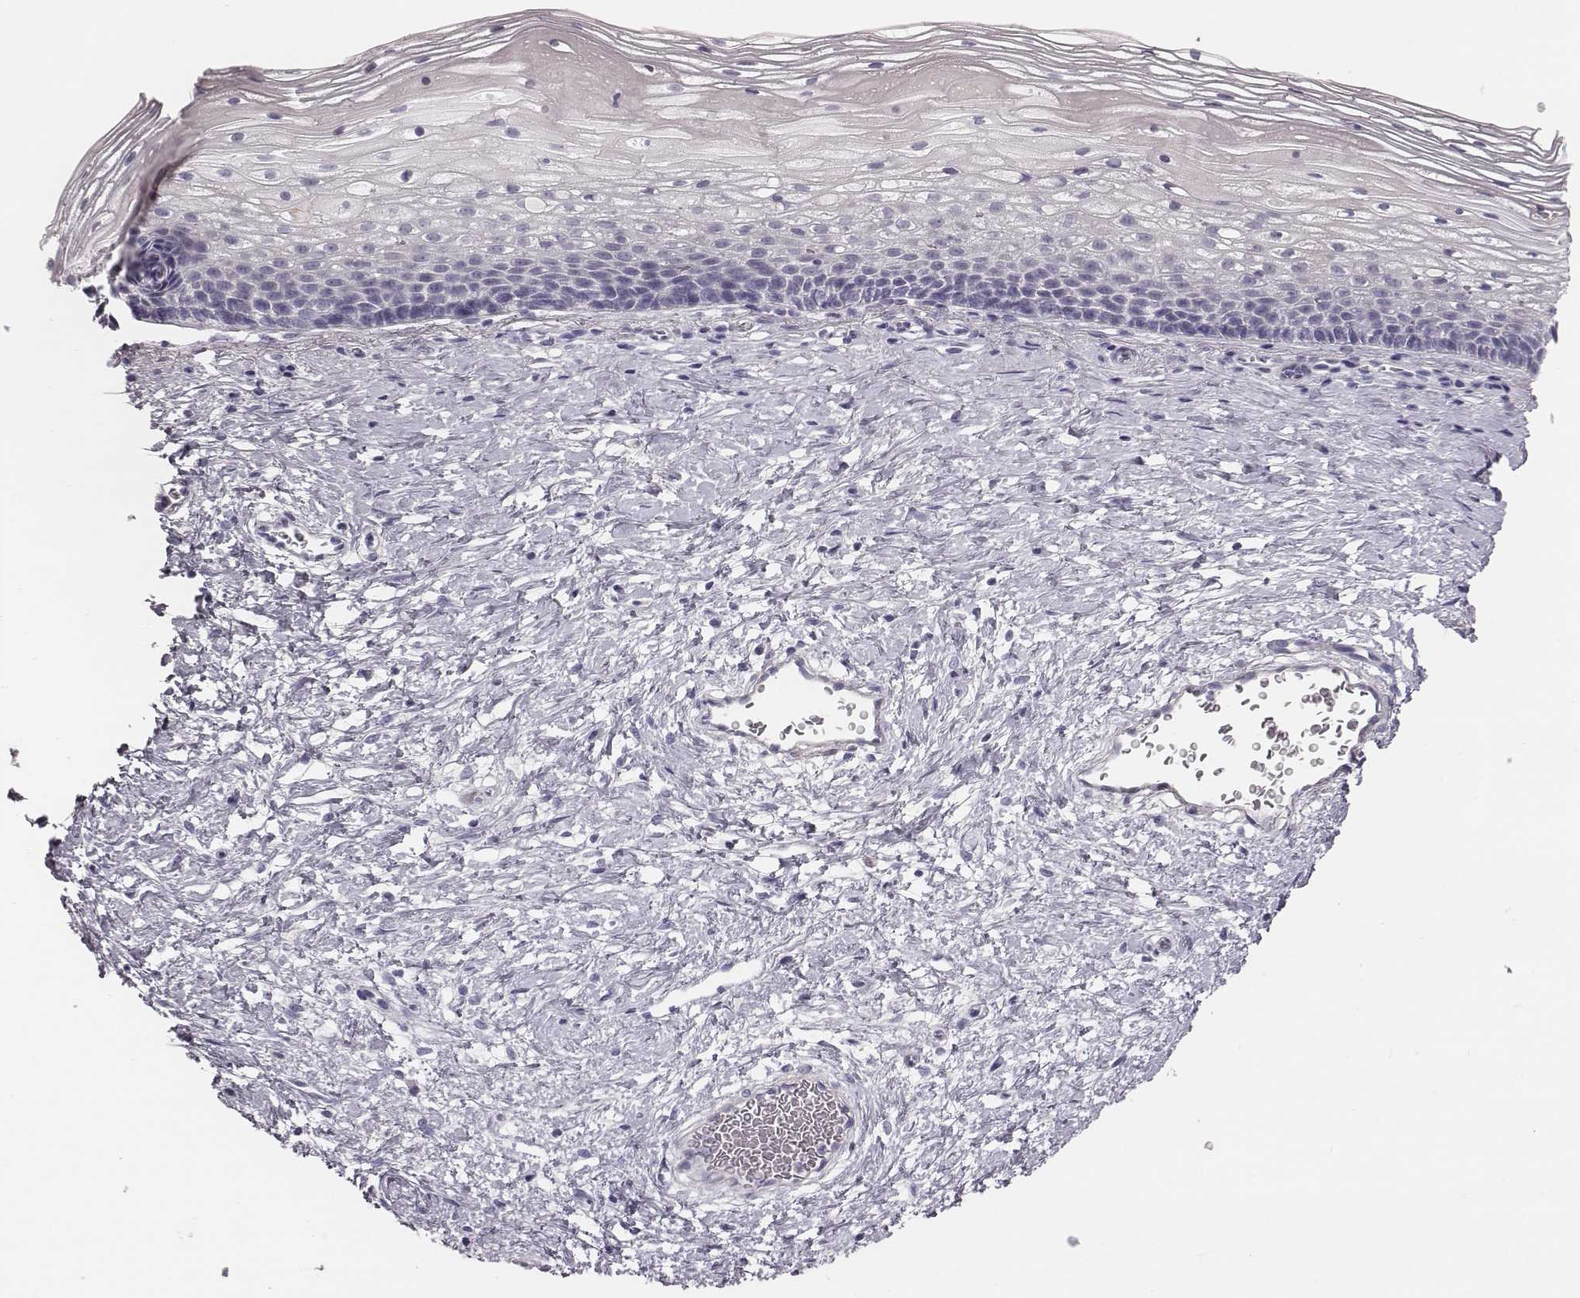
{"staining": {"intensity": "negative", "quantity": "none", "location": "none"}, "tissue": "cervix", "cell_type": "Glandular cells", "image_type": "normal", "snomed": [{"axis": "morphology", "description": "Normal tissue, NOS"}, {"axis": "topography", "description": "Cervix"}], "caption": "Glandular cells show no significant protein staining in normal cervix.", "gene": "CRISP1", "patient": {"sex": "female", "age": 34}}